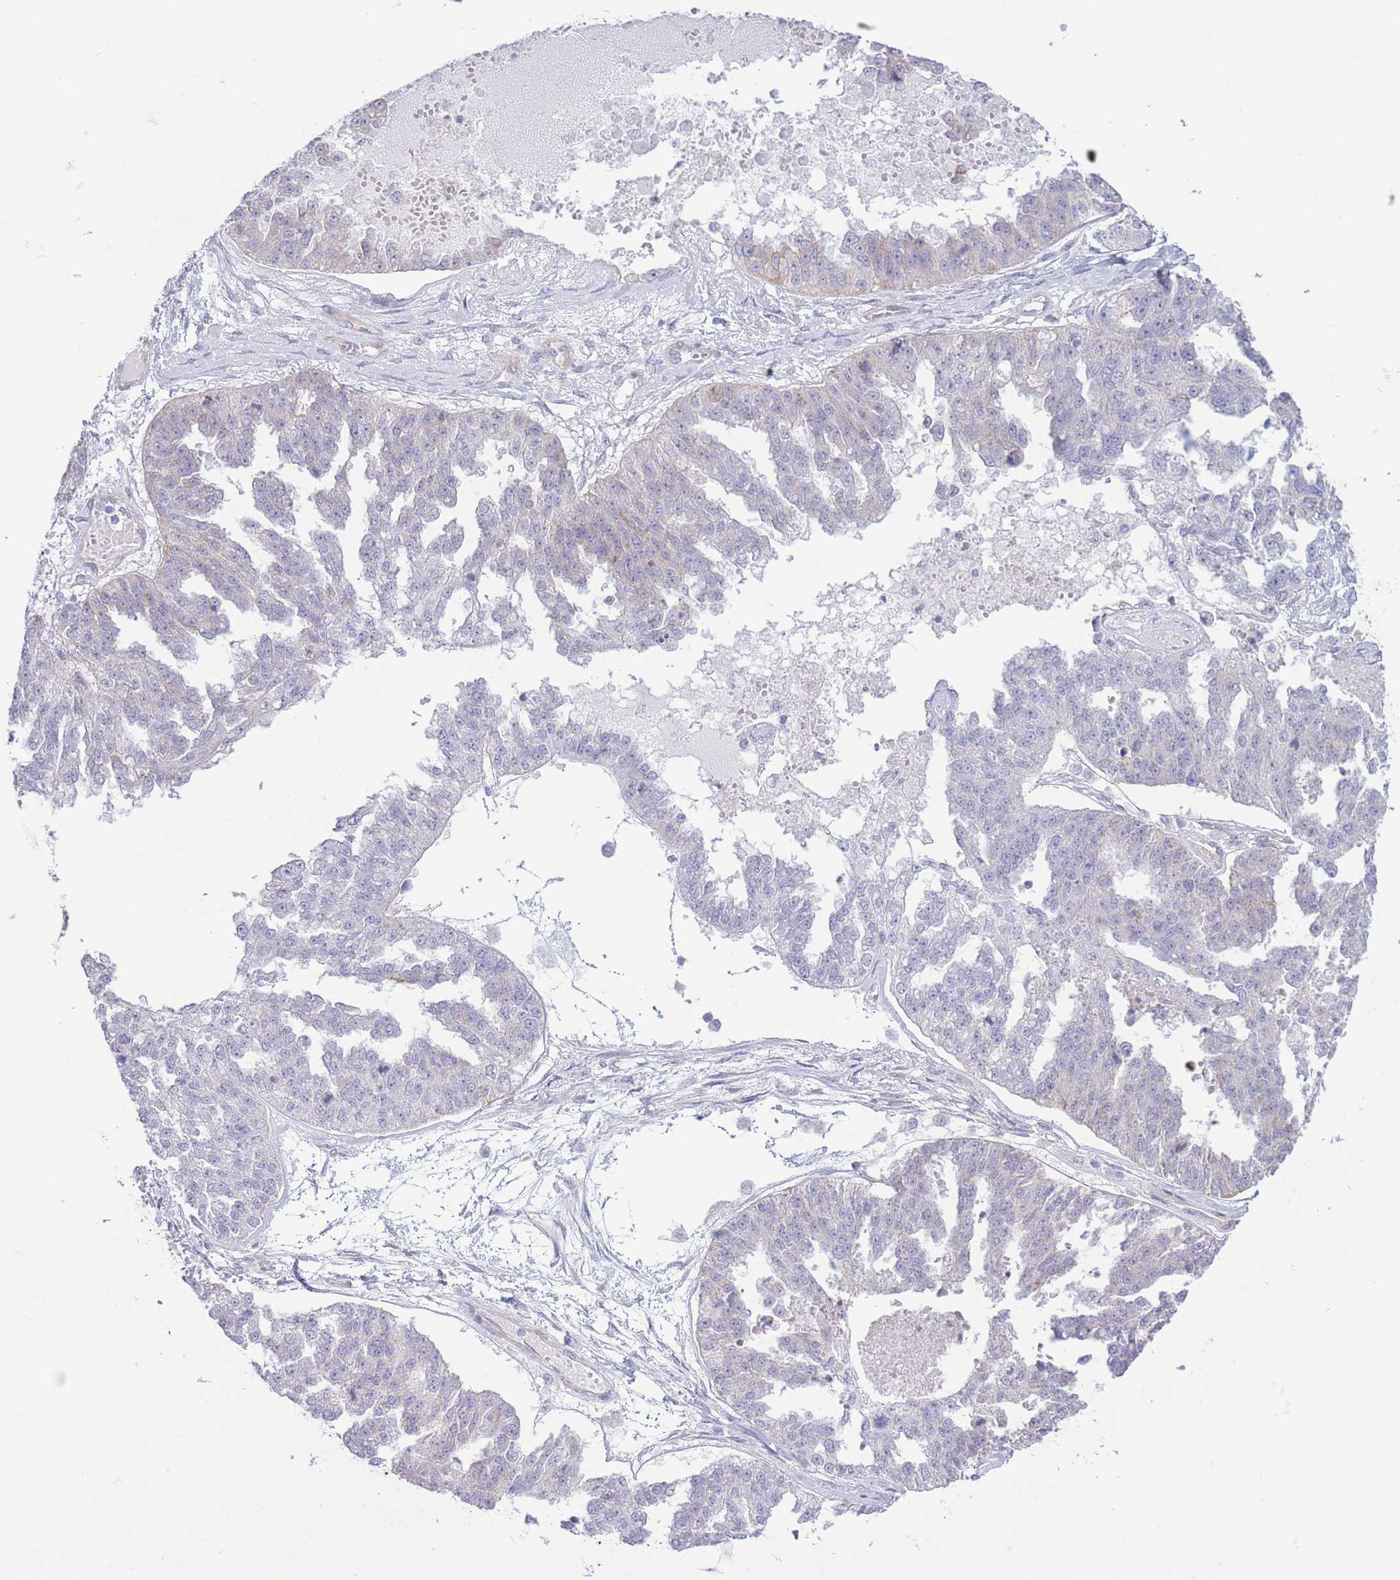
{"staining": {"intensity": "negative", "quantity": "none", "location": "none"}, "tissue": "ovarian cancer", "cell_type": "Tumor cells", "image_type": "cancer", "snomed": [{"axis": "morphology", "description": "Cystadenocarcinoma, serous, NOS"}, {"axis": "topography", "description": "Ovary"}], "caption": "An immunohistochemistry micrograph of ovarian cancer (serous cystadenocarcinoma) is shown. There is no staining in tumor cells of ovarian cancer (serous cystadenocarcinoma).", "gene": "MRPS31", "patient": {"sex": "female", "age": 58}}